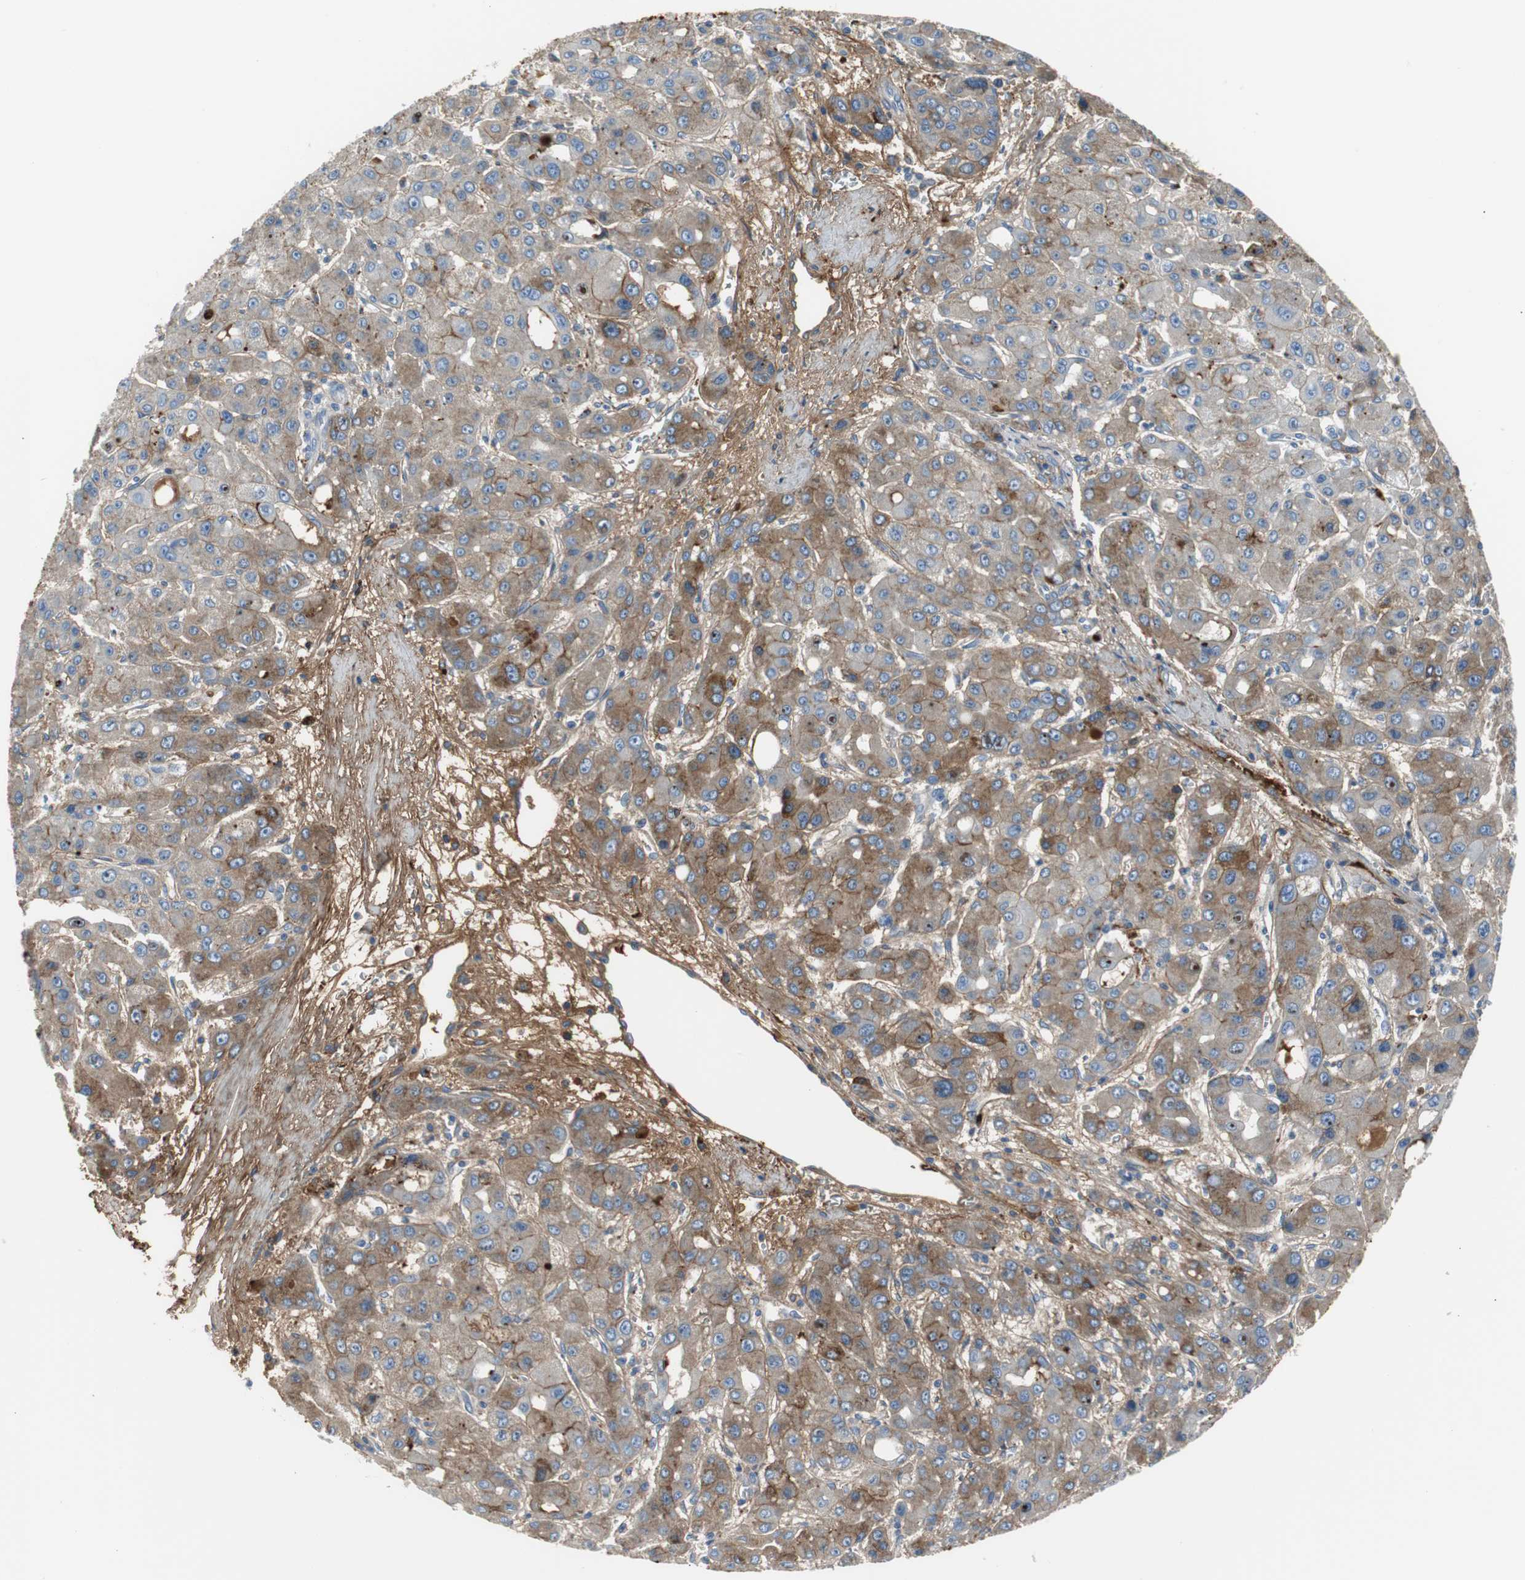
{"staining": {"intensity": "moderate", "quantity": ">75%", "location": "cytoplasmic/membranous"}, "tissue": "liver cancer", "cell_type": "Tumor cells", "image_type": "cancer", "snomed": [{"axis": "morphology", "description": "Carcinoma, Hepatocellular, NOS"}, {"axis": "topography", "description": "Liver"}], "caption": "Immunohistochemistry (IHC) of hepatocellular carcinoma (liver) demonstrates medium levels of moderate cytoplasmic/membranous positivity in about >75% of tumor cells.", "gene": "APCS", "patient": {"sex": "male", "age": 55}}